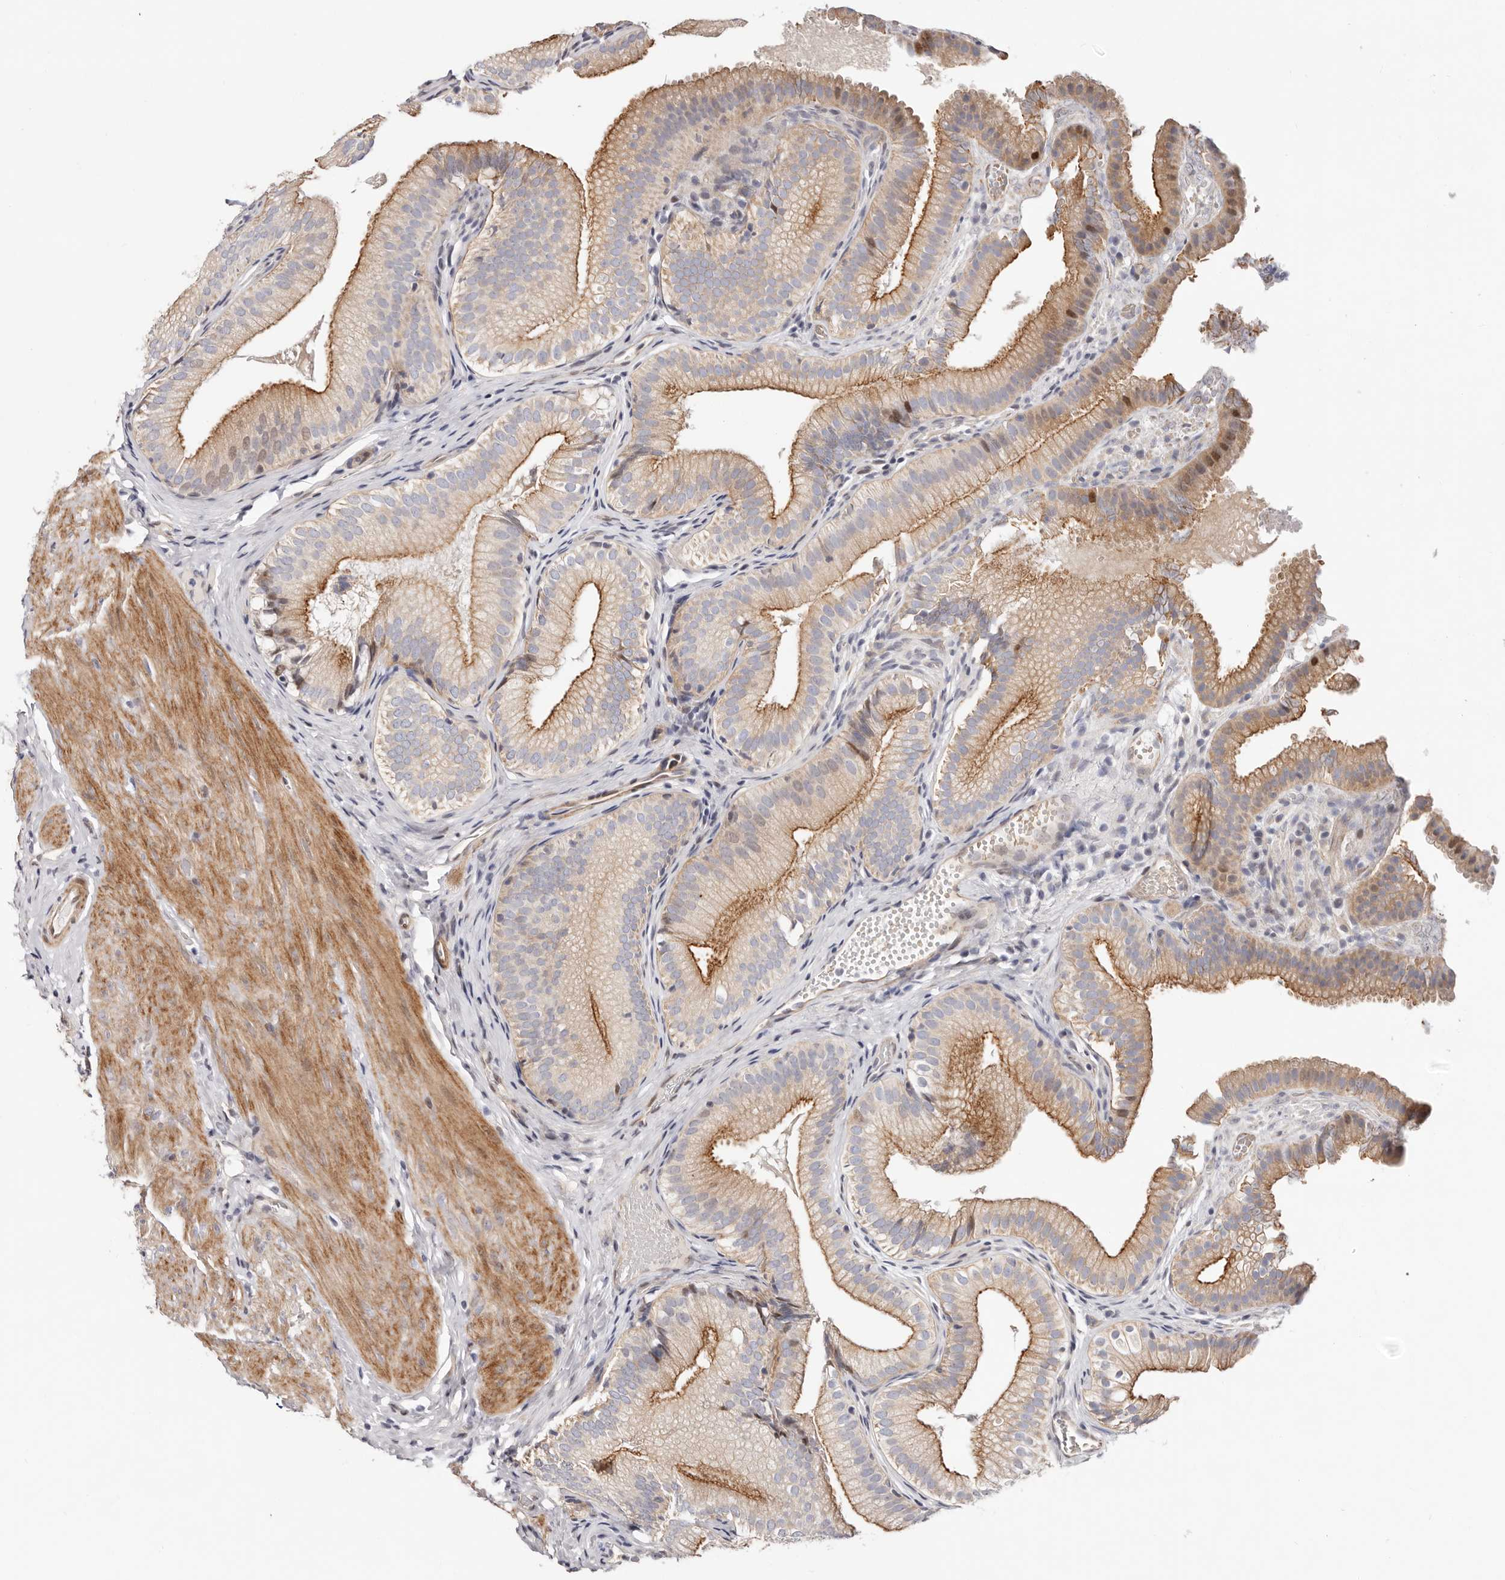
{"staining": {"intensity": "strong", "quantity": "<25%", "location": "cytoplasmic/membranous,nuclear"}, "tissue": "gallbladder", "cell_type": "Glandular cells", "image_type": "normal", "snomed": [{"axis": "morphology", "description": "Normal tissue, NOS"}, {"axis": "topography", "description": "Gallbladder"}], "caption": "Strong cytoplasmic/membranous,nuclear protein staining is identified in approximately <25% of glandular cells in gallbladder. The protein of interest is stained brown, and the nuclei are stained in blue (DAB (3,3'-diaminobenzidine) IHC with brightfield microscopy, high magnification).", "gene": "EPHX3", "patient": {"sex": "female", "age": 30}}